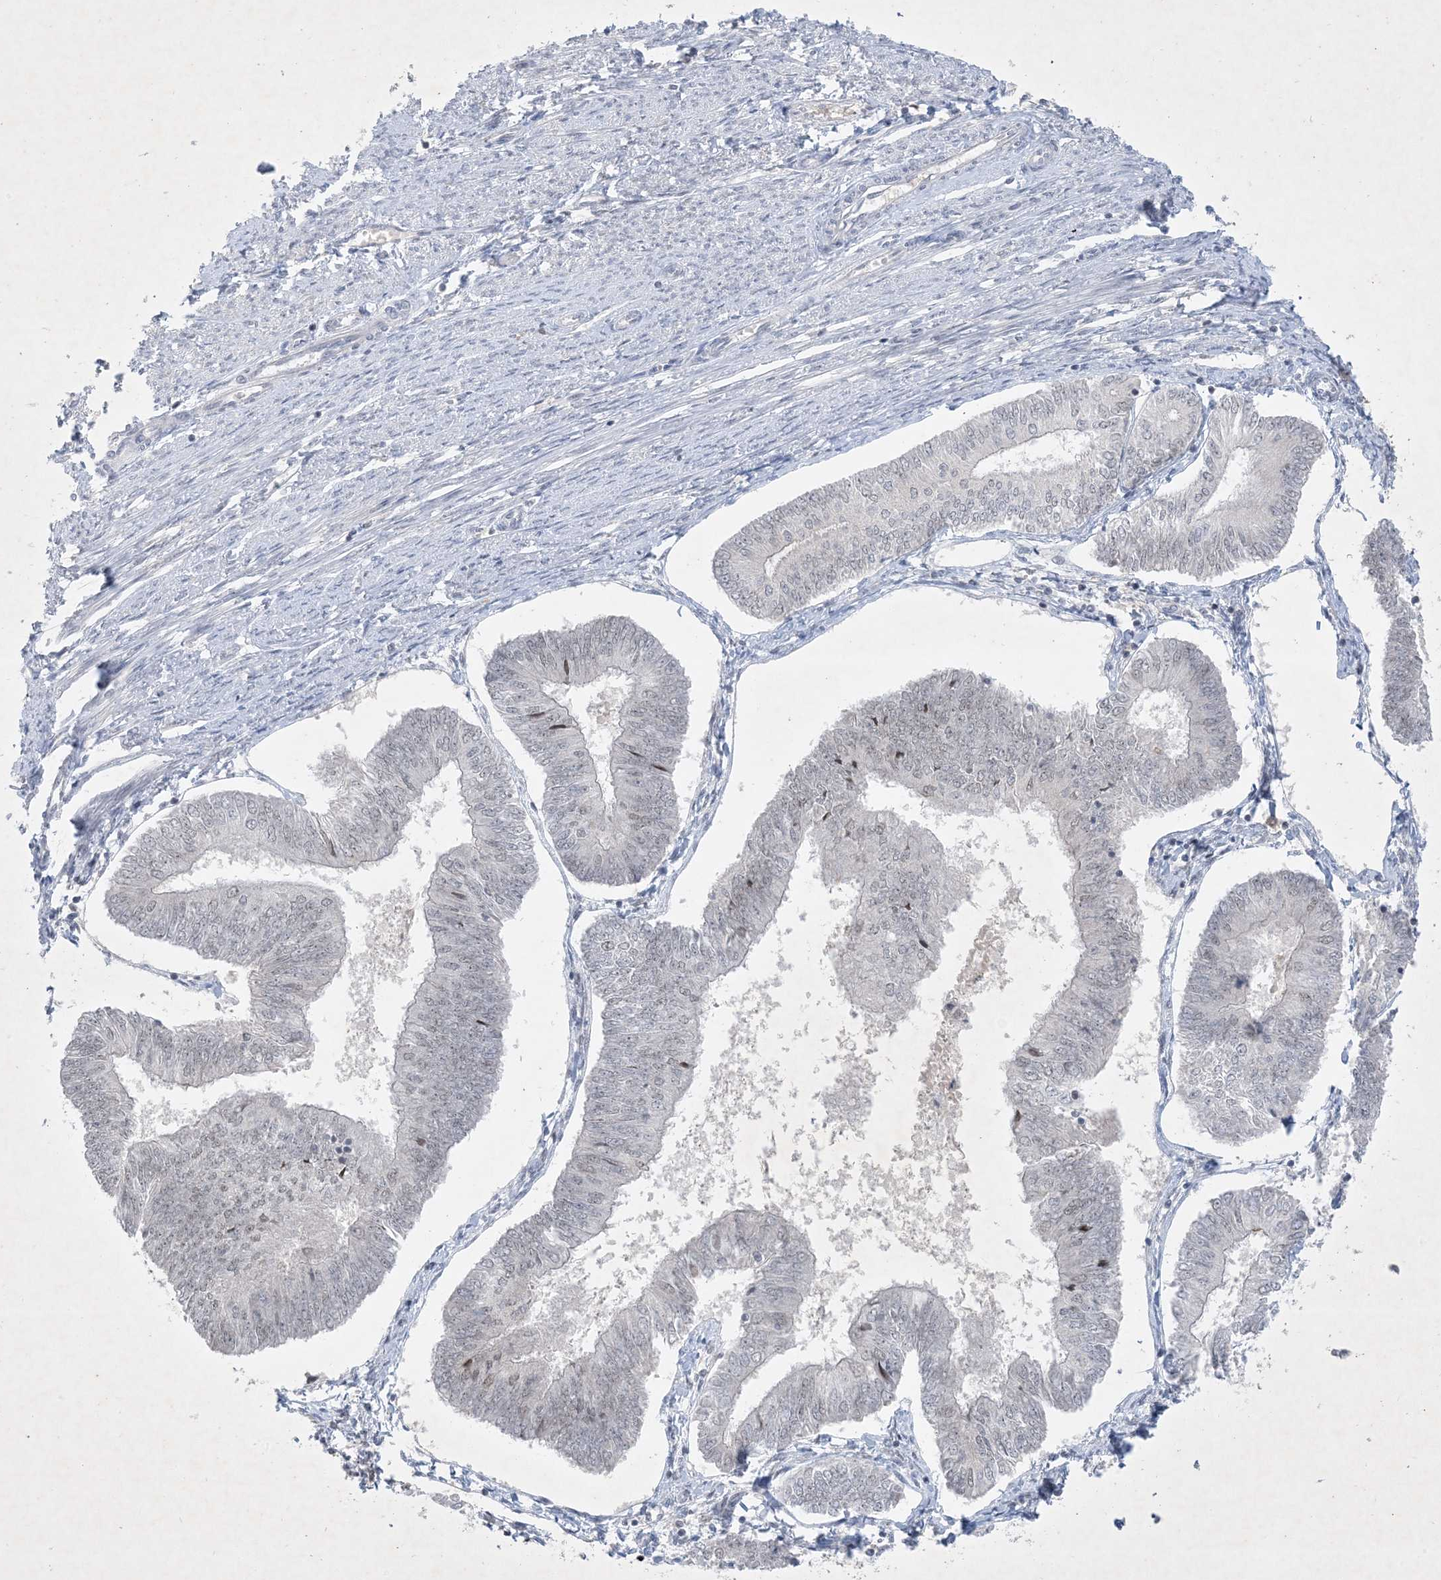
{"staining": {"intensity": "weak", "quantity": "<25%", "location": "nuclear"}, "tissue": "endometrial cancer", "cell_type": "Tumor cells", "image_type": "cancer", "snomed": [{"axis": "morphology", "description": "Adenocarcinoma, NOS"}, {"axis": "topography", "description": "Endometrium"}], "caption": "Tumor cells show no significant protein expression in endometrial cancer (adenocarcinoma).", "gene": "ZNF674", "patient": {"sex": "female", "age": 58}}